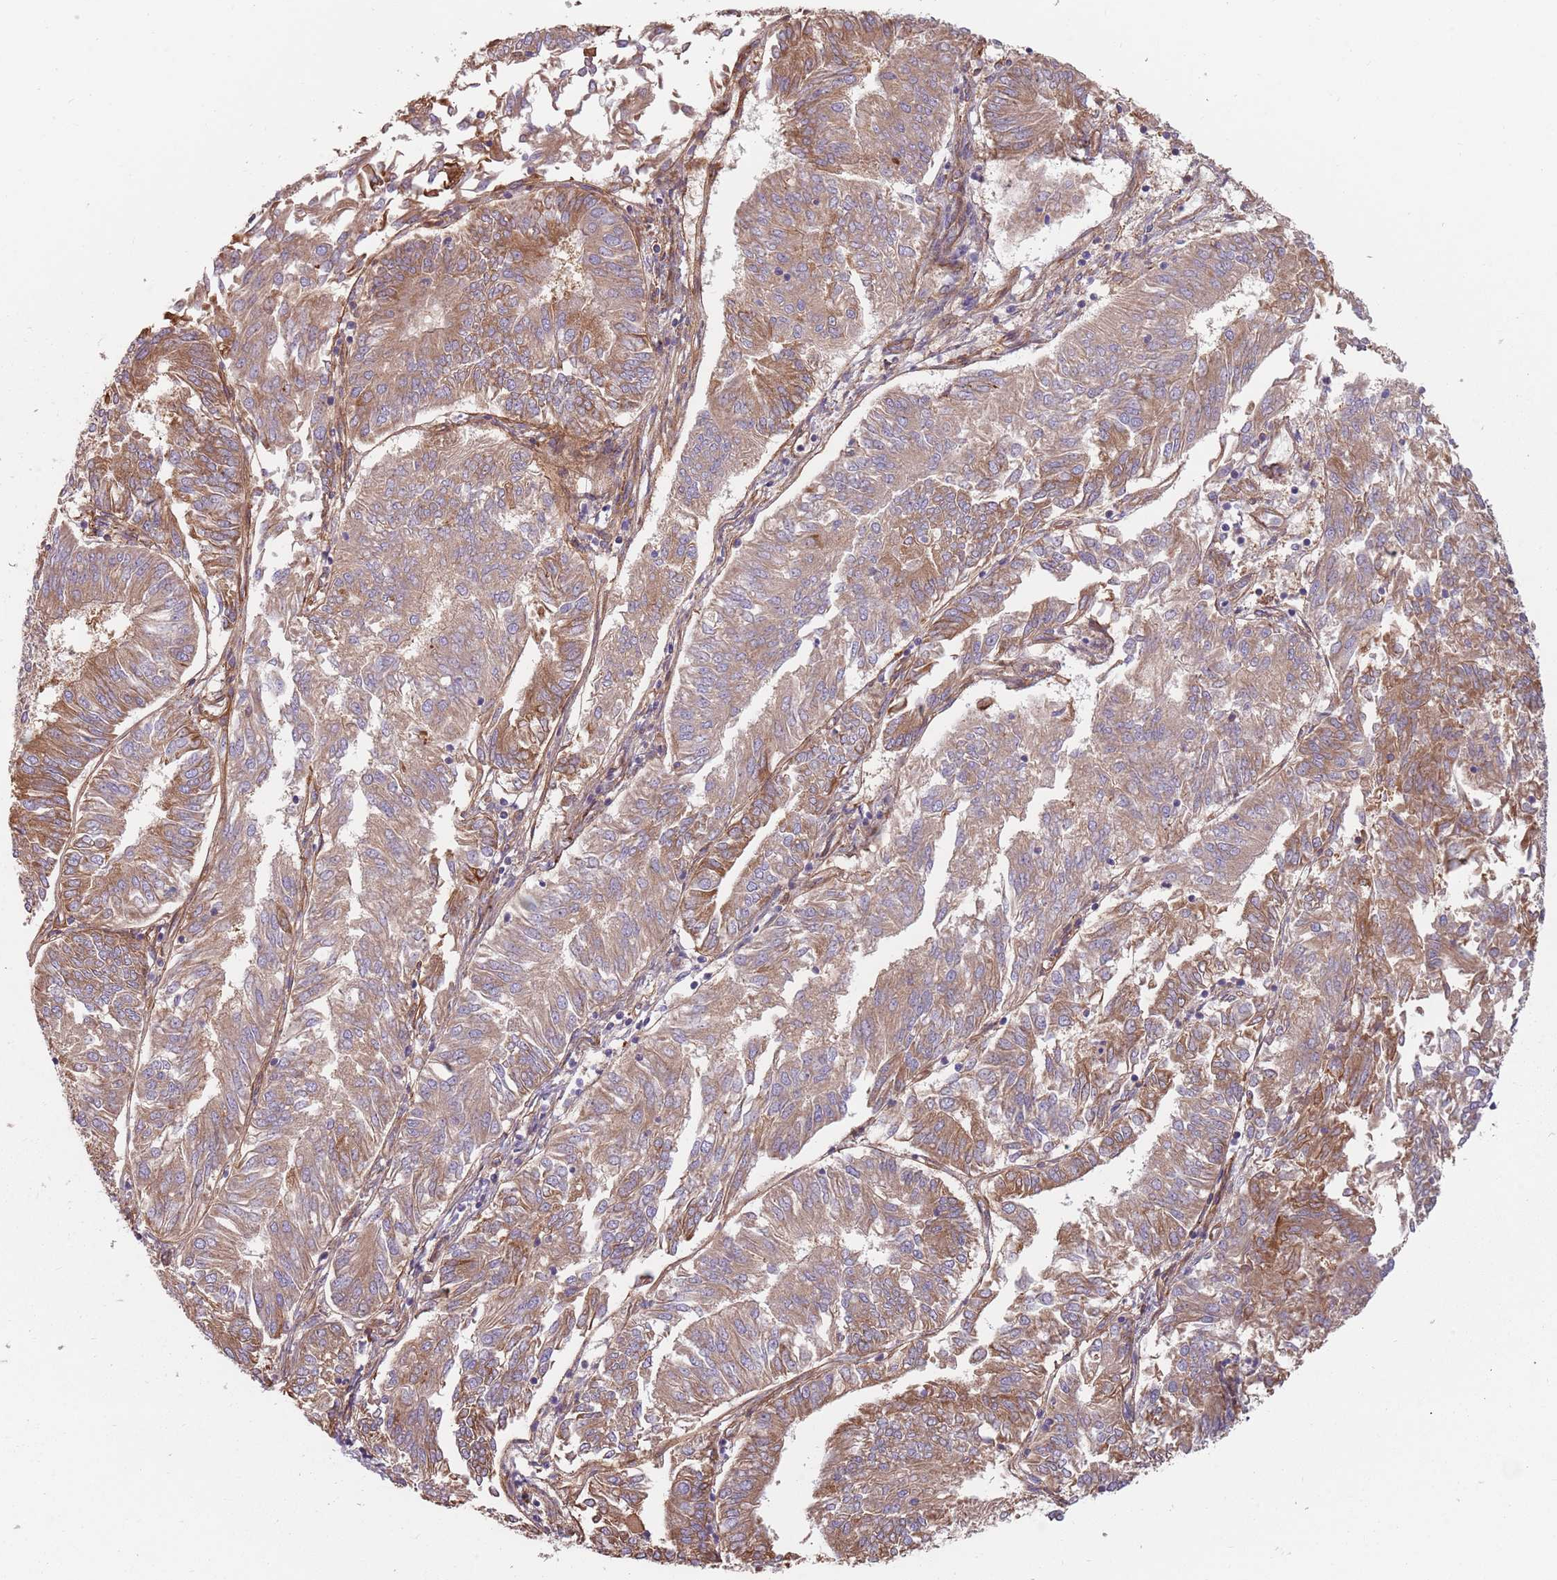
{"staining": {"intensity": "moderate", "quantity": "25%-75%", "location": "cytoplasmic/membranous"}, "tissue": "endometrial cancer", "cell_type": "Tumor cells", "image_type": "cancer", "snomed": [{"axis": "morphology", "description": "Adenocarcinoma, NOS"}, {"axis": "topography", "description": "Endometrium"}], "caption": "A micrograph showing moderate cytoplasmic/membranous positivity in about 25%-75% of tumor cells in adenocarcinoma (endometrial), as visualized by brown immunohistochemical staining.", "gene": "SPDL1", "patient": {"sex": "female", "age": 58}}